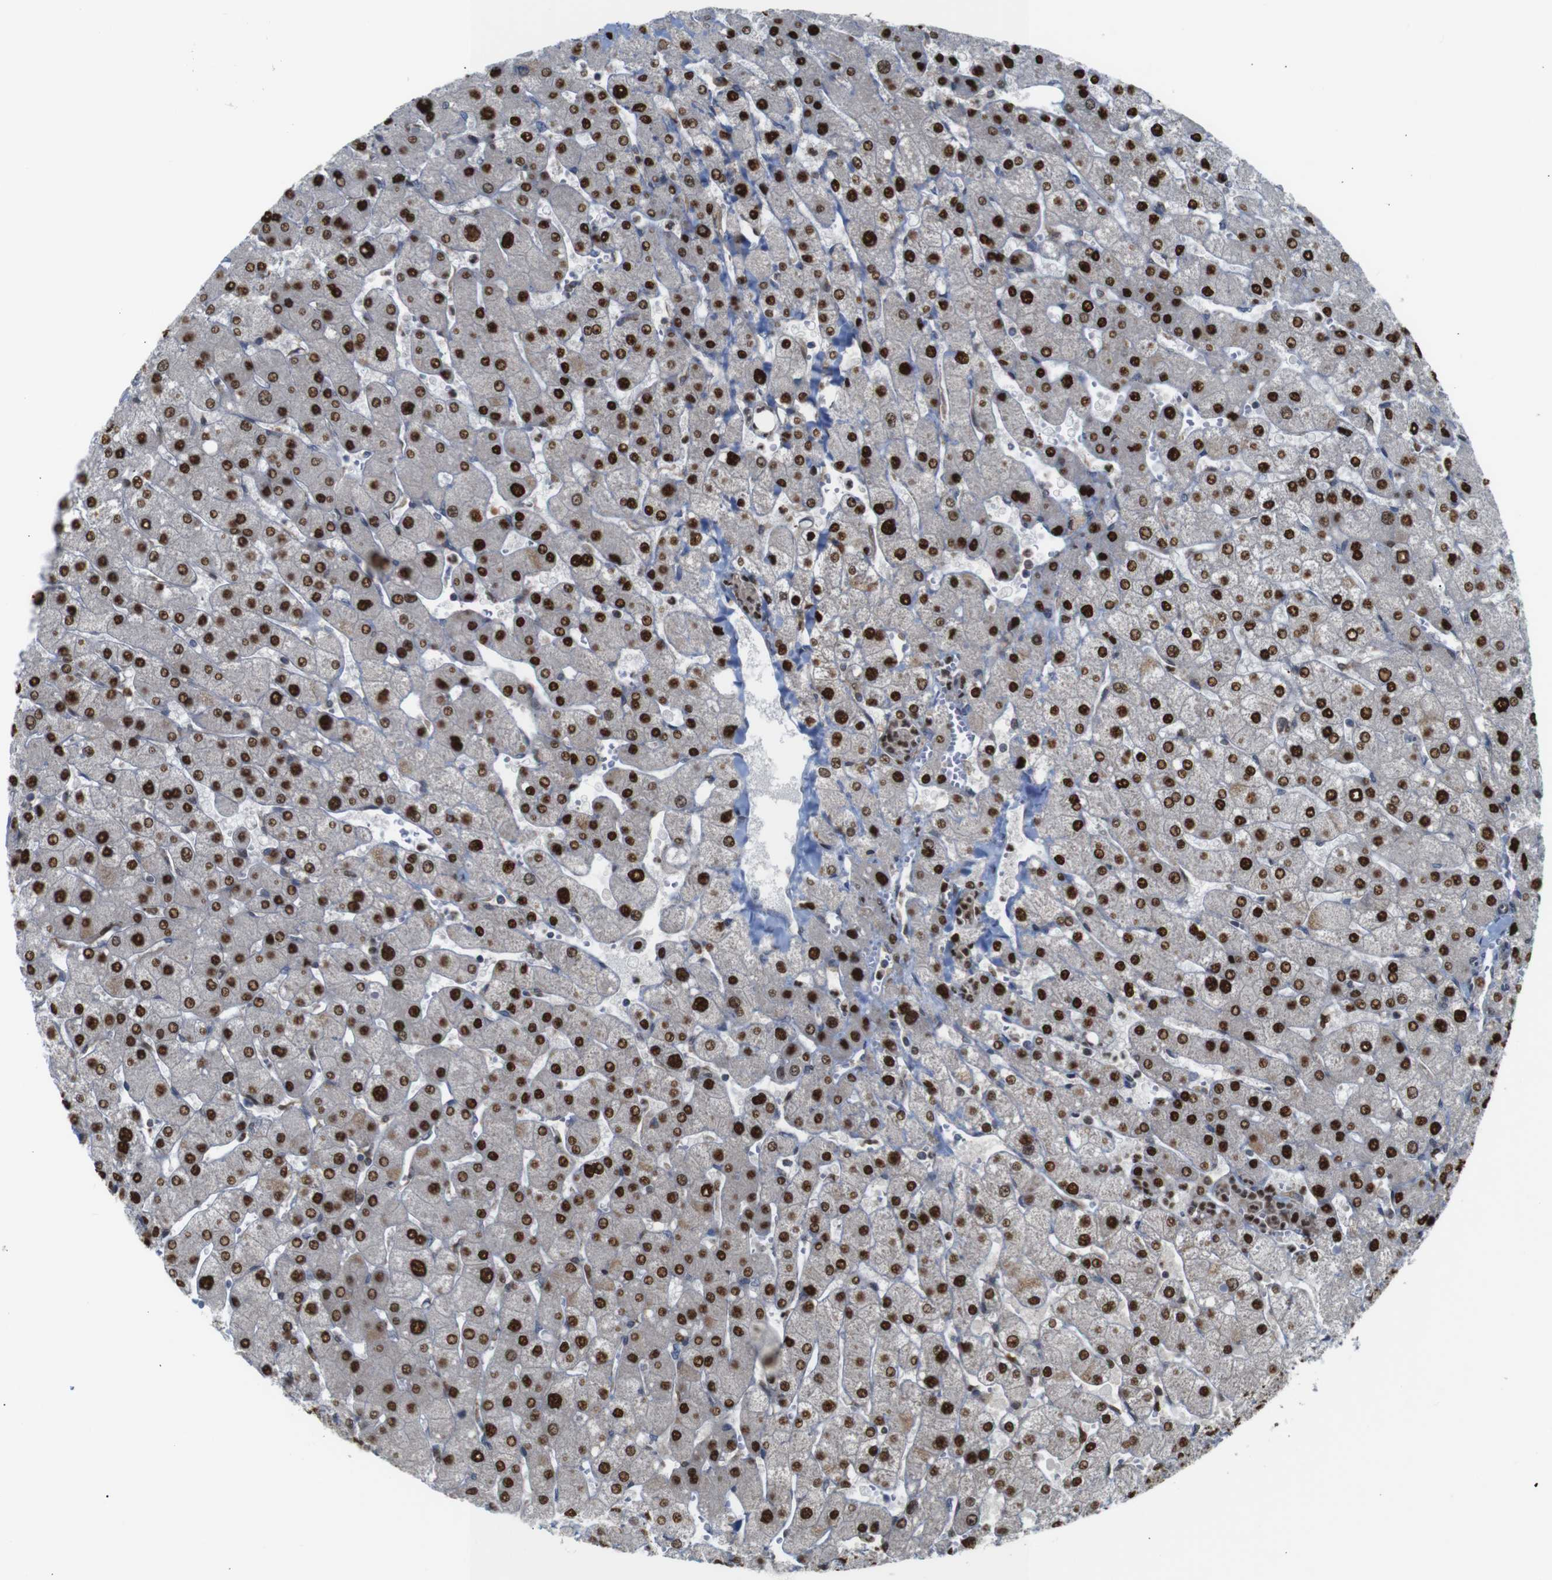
{"staining": {"intensity": "weak", "quantity": ">75%", "location": "cytoplasmic/membranous"}, "tissue": "liver", "cell_type": "Cholangiocytes", "image_type": "normal", "snomed": [{"axis": "morphology", "description": "Normal tissue, NOS"}, {"axis": "topography", "description": "Liver"}], "caption": "Liver stained with DAB (3,3'-diaminobenzidine) IHC shows low levels of weak cytoplasmic/membranous staining in approximately >75% of cholangiocytes.", "gene": "PTPN1", "patient": {"sex": "male", "age": 55}}